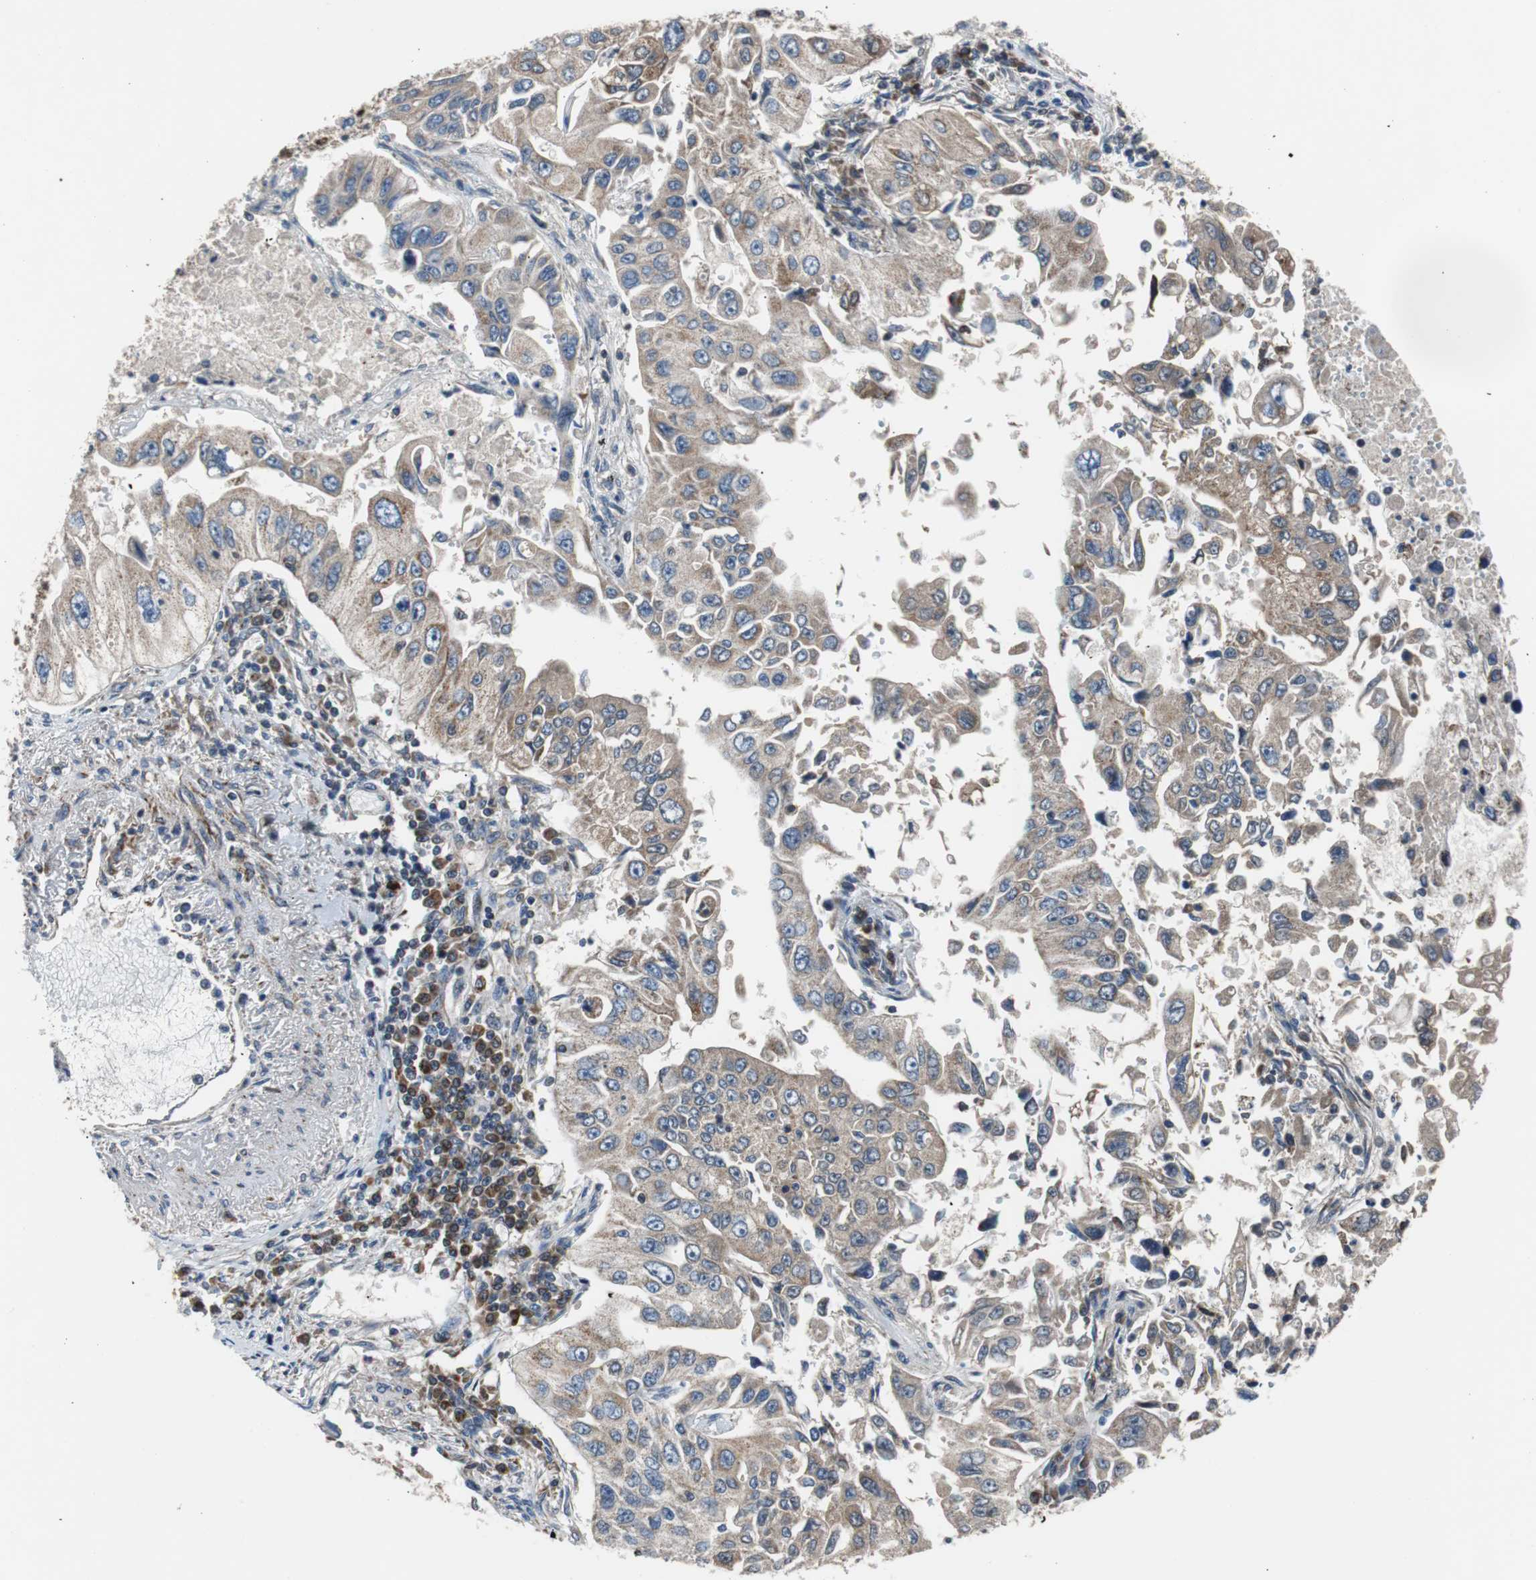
{"staining": {"intensity": "moderate", "quantity": ">75%", "location": "cytoplasmic/membranous"}, "tissue": "lung cancer", "cell_type": "Tumor cells", "image_type": "cancer", "snomed": [{"axis": "morphology", "description": "Adenocarcinoma, NOS"}, {"axis": "topography", "description": "Lung"}], "caption": "Adenocarcinoma (lung) stained with a protein marker exhibits moderate staining in tumor cells.", "gene": "PITRM1", "patient": {"sex": "male", "age": 84}}